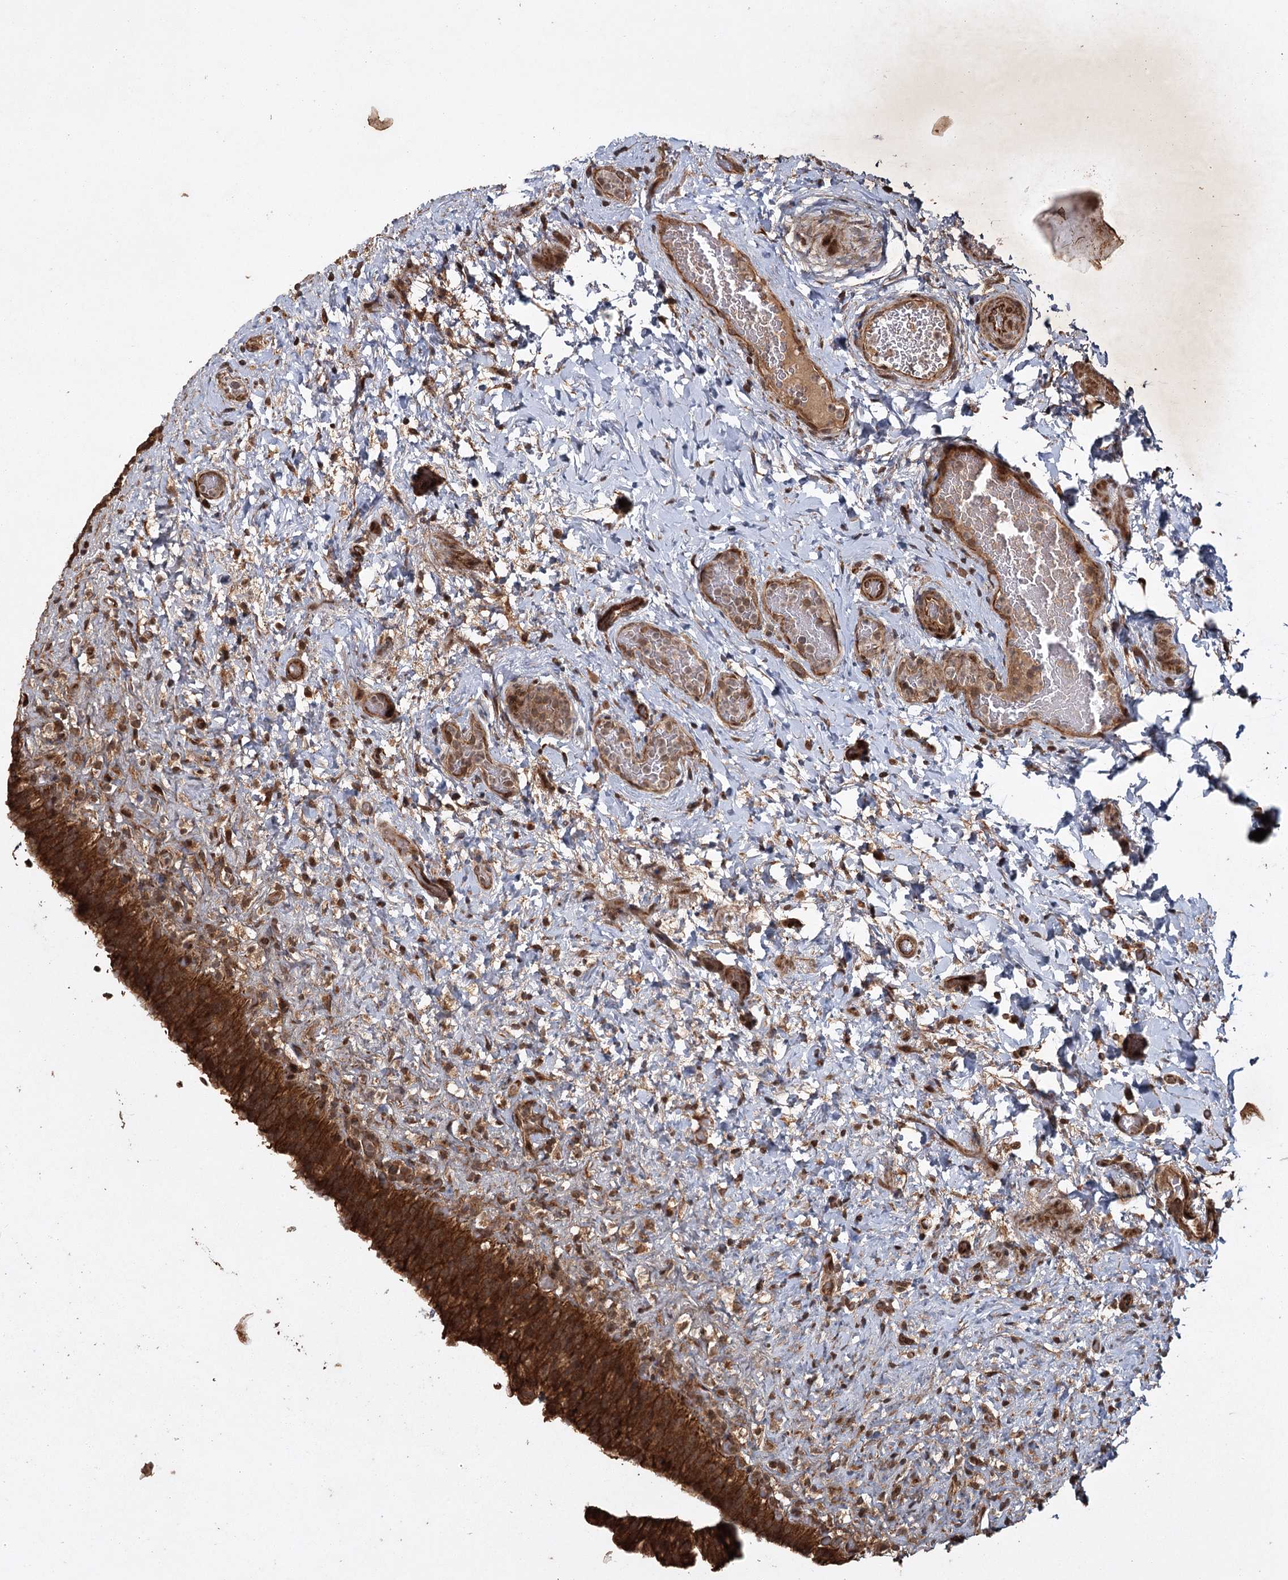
{"staining": {"intensity": "strong", "quantity": ">75%", "location": "cytoplasmic/membranous"}, "tissue": "urinary bladder", "cell_type": "Urothelial cells", "image_type": "normal", "snomed": [{"axis": "morphology", "description": "Normal tissue, NOS"}, {"axis": "topography", "description": "Urinary bladder"}], "caption": "The histopathology image exhibits immunohistochemical staining of unremarkable urinary bladder. There is strong cytoplasmic/membranous staining is identified in approximately >75% of urothelial cells.", "gene": "RPAP3", "patient": {"sex": "female", "age": 27}}